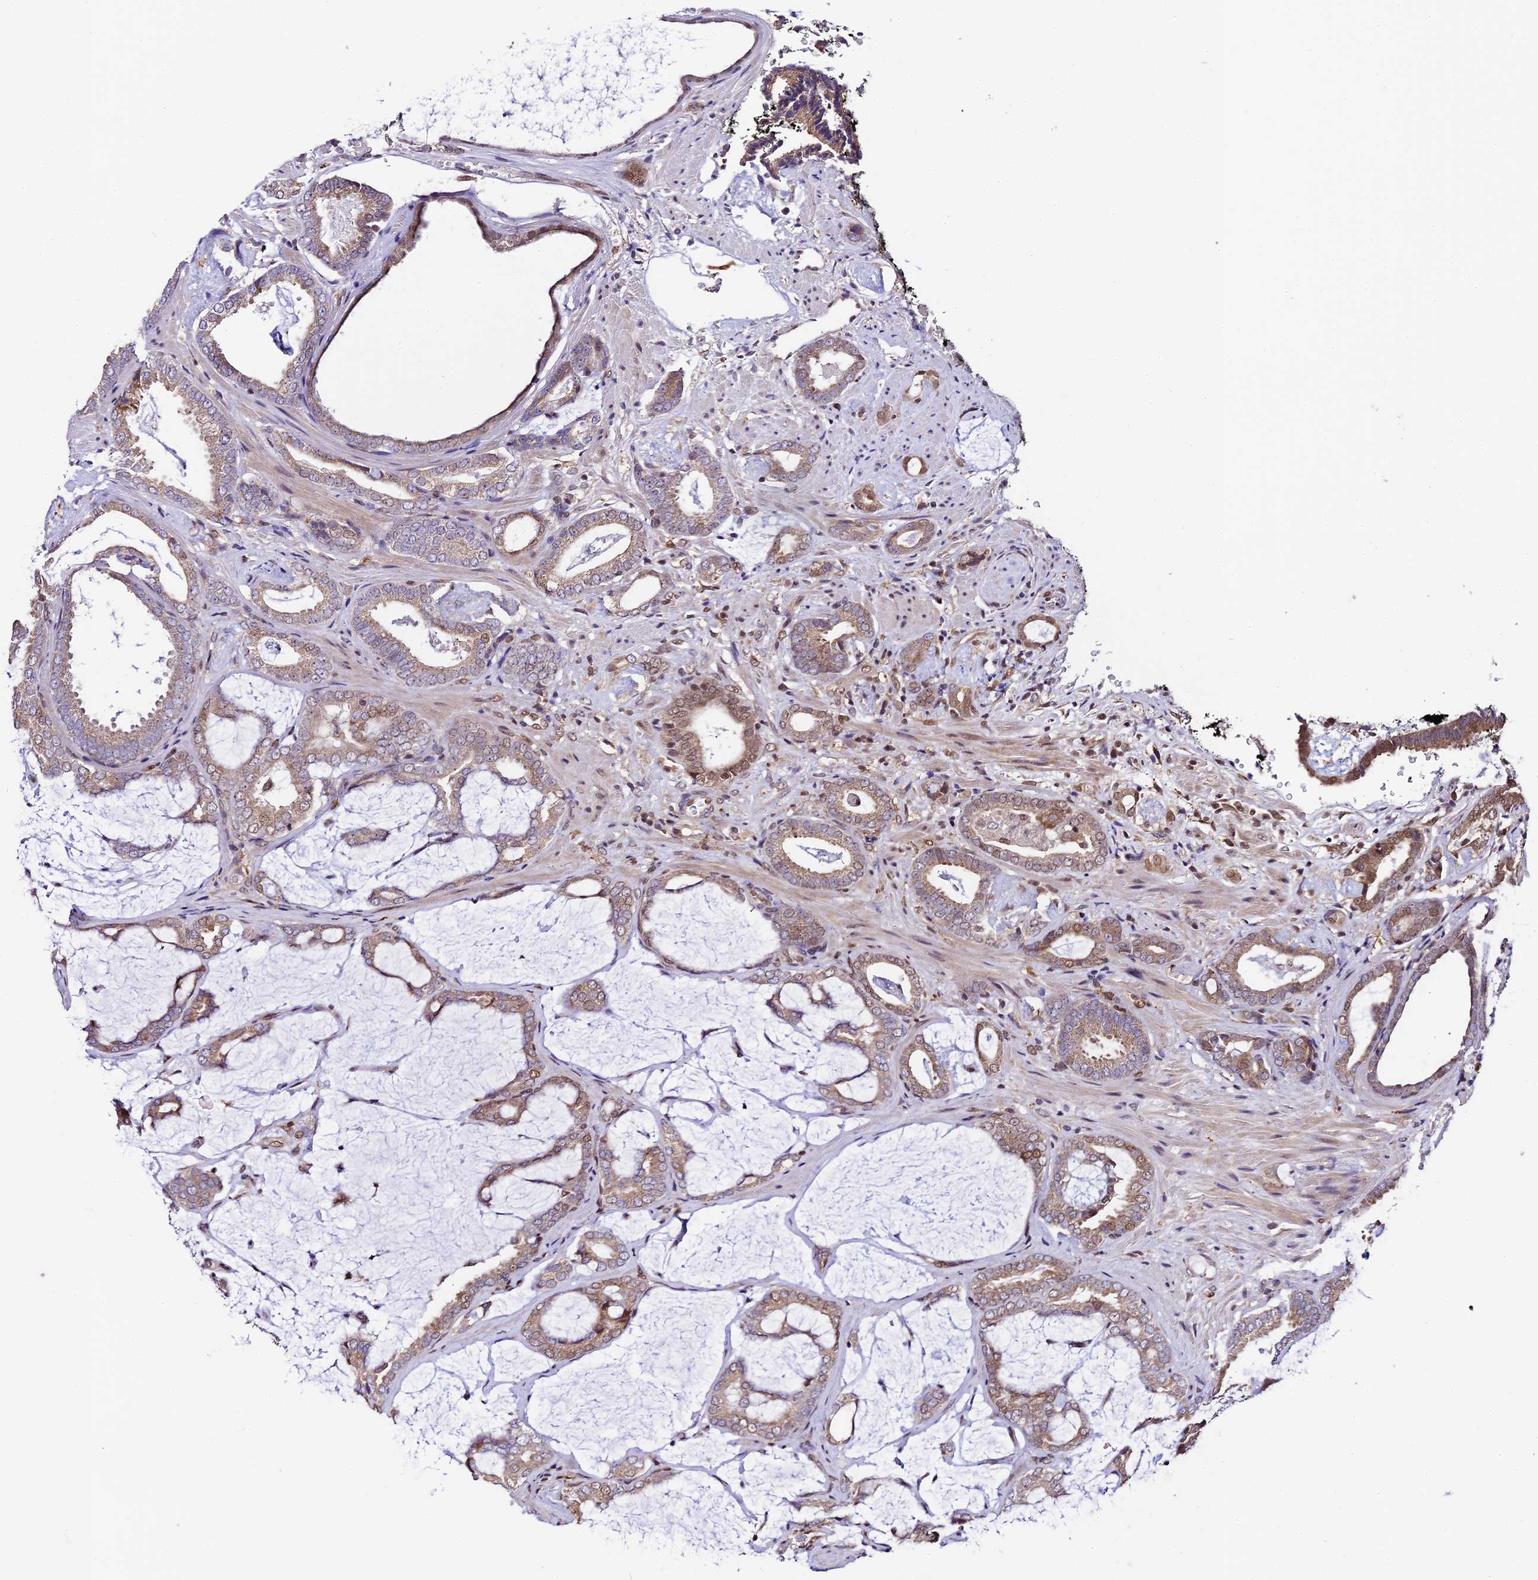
{"staining": {"intensity": "moderate", "quantity": "25%-75%", "location": "cytoplasmic/membranous"}, "tissue": "prostate cancer", "cell_type": "Tumor cells", "image_type": "cancer", "snomed": [{"axis": "morphology", "description": "Adenocarcinoma, Low grade"}, {"axis": "topography", "description": "Prostate"}], "caption": "Prostate low-grade adenocarcinoma tissue demonstrates moderate cytoplasmic/membranous staining in approximately 25%-75% of tumor cells", "gene": "TRIM22", "patient": {"sex": "male", "age": 71}}